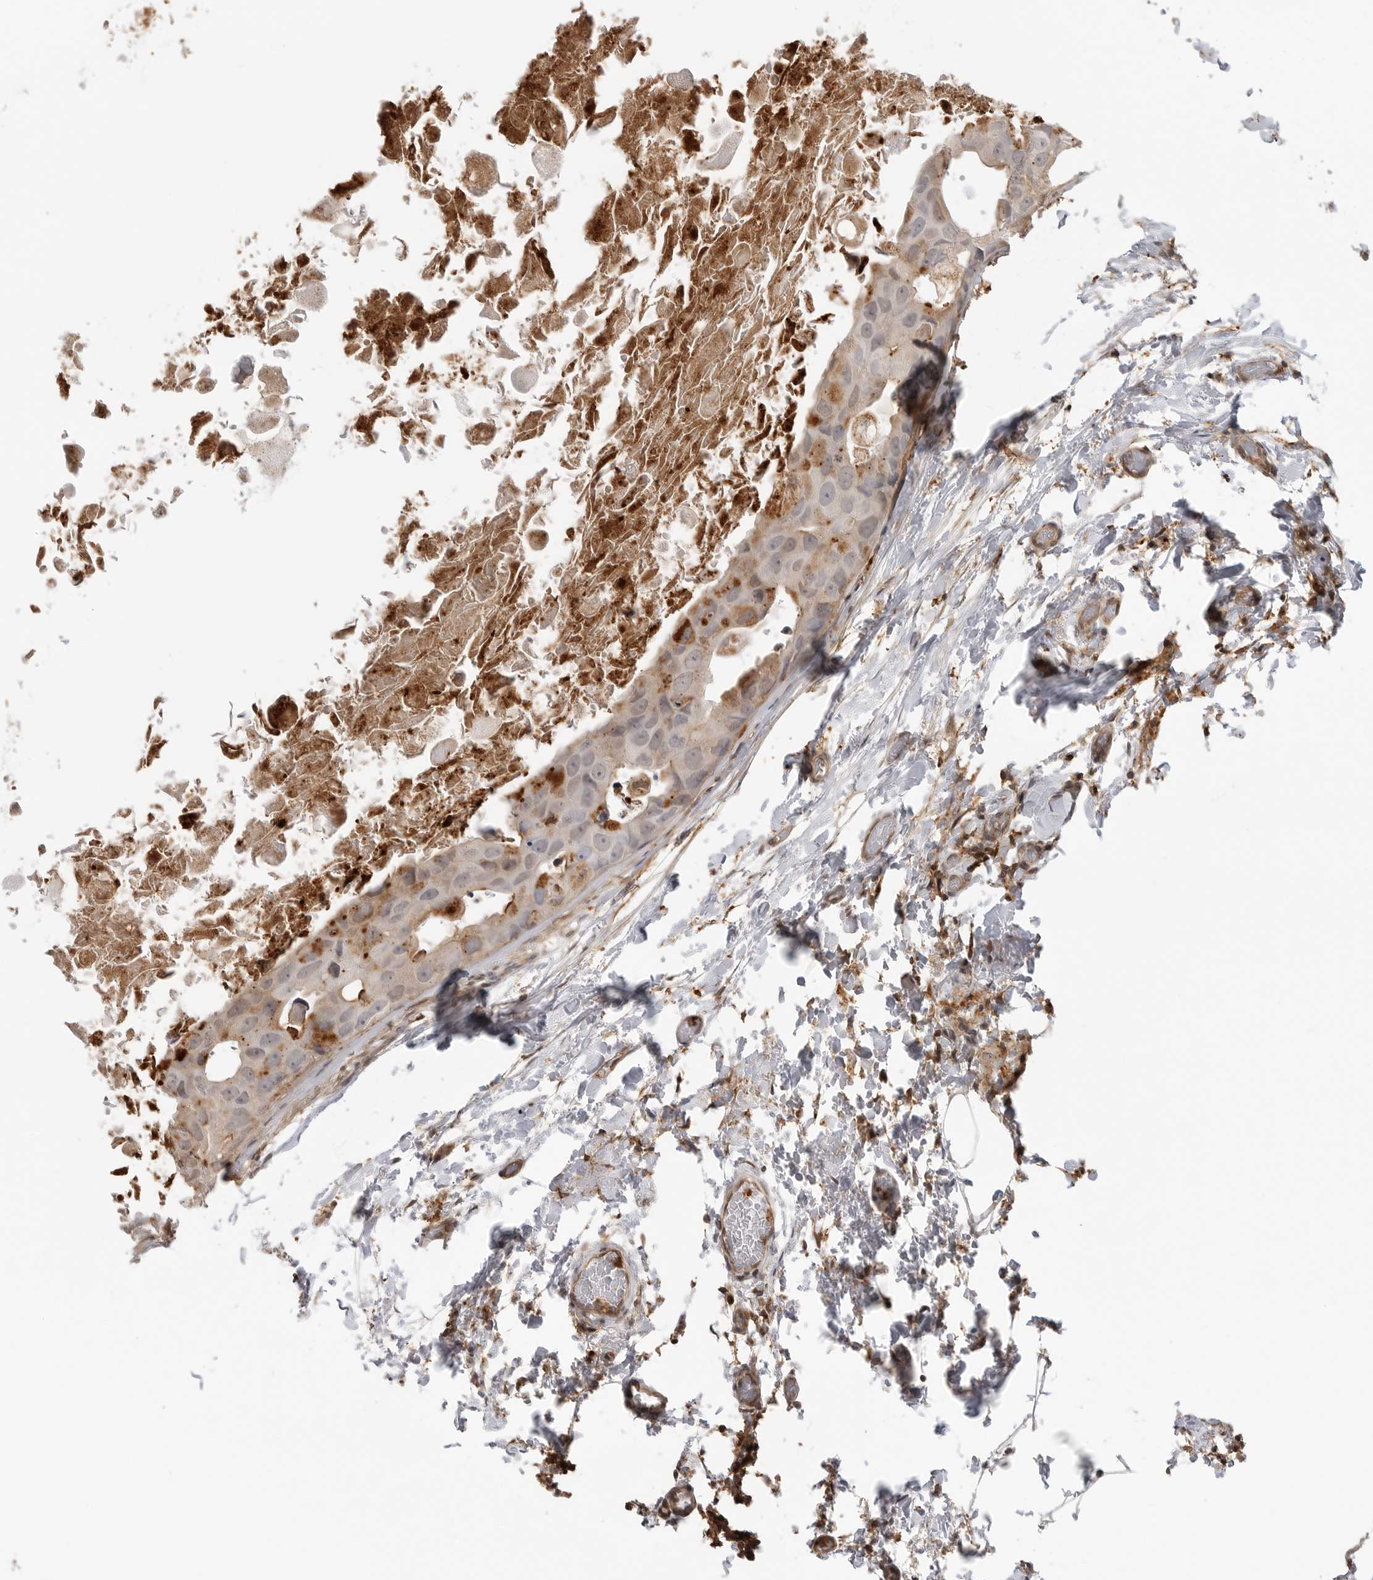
{"staining": {"intensity": "moderate", "quantity": "25%-75%", "location": "cytoplasmic/membranous"}, "tissue": "breast cancer", "cell_type": "Tumor cells", "image_type": "cancer", "snomed": [{"axis": "morphology", "description": "Duct carcinoma"}, {"axis": "topography", "description": "Breast"}], "caption": "Immunohistochemical staining of human breast intraductal carcinoma shows moderate cytoplasmic/membranous protein staining in about 25%-75% of tumor cells.", "gene": "ANXA11", "patient": {"sex": "female", "age": 62}}